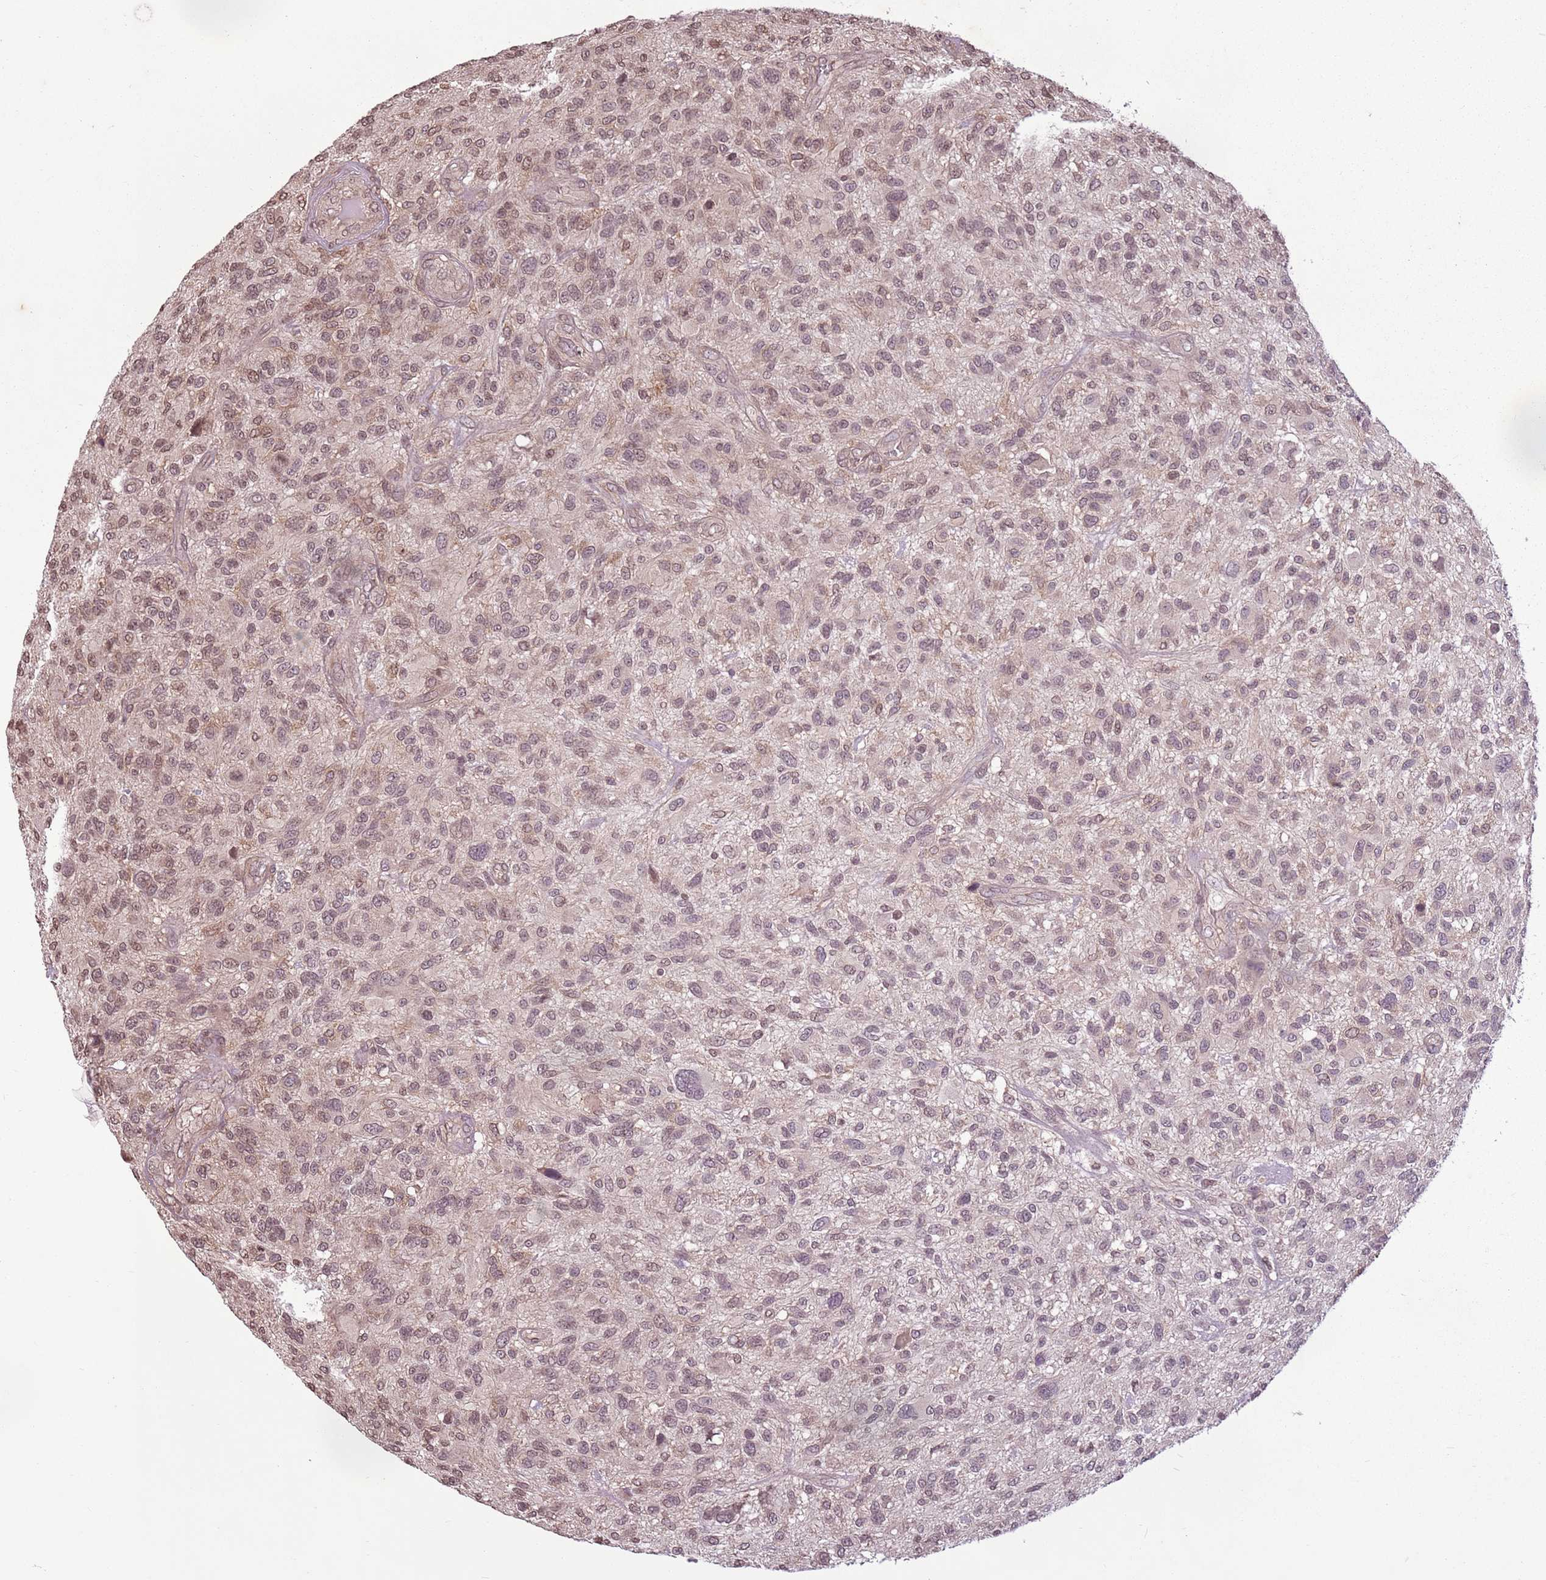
{"staining": {"intensity": "weak", "quantity": ">75%", "location": "cytoplasmic/membranous,nuclear"}, "tissue": "glioma", "cell_type": "Tumor cells", "image_type": "cancer", "snomed": [{"axis": "morphology", "description": "Glioma, malignant, High grade"}, {"axis": "topography", "description": "Brain"}], "caption": "Brown immunohistochemical staining in human malignant glioma (high-grade) demonstrates weak cytoplasmic/membranous and nuclear expression in about >75% of tumor cells.", "gene": "CAPN9", "patient": {"sex": "male", "age": 47}}